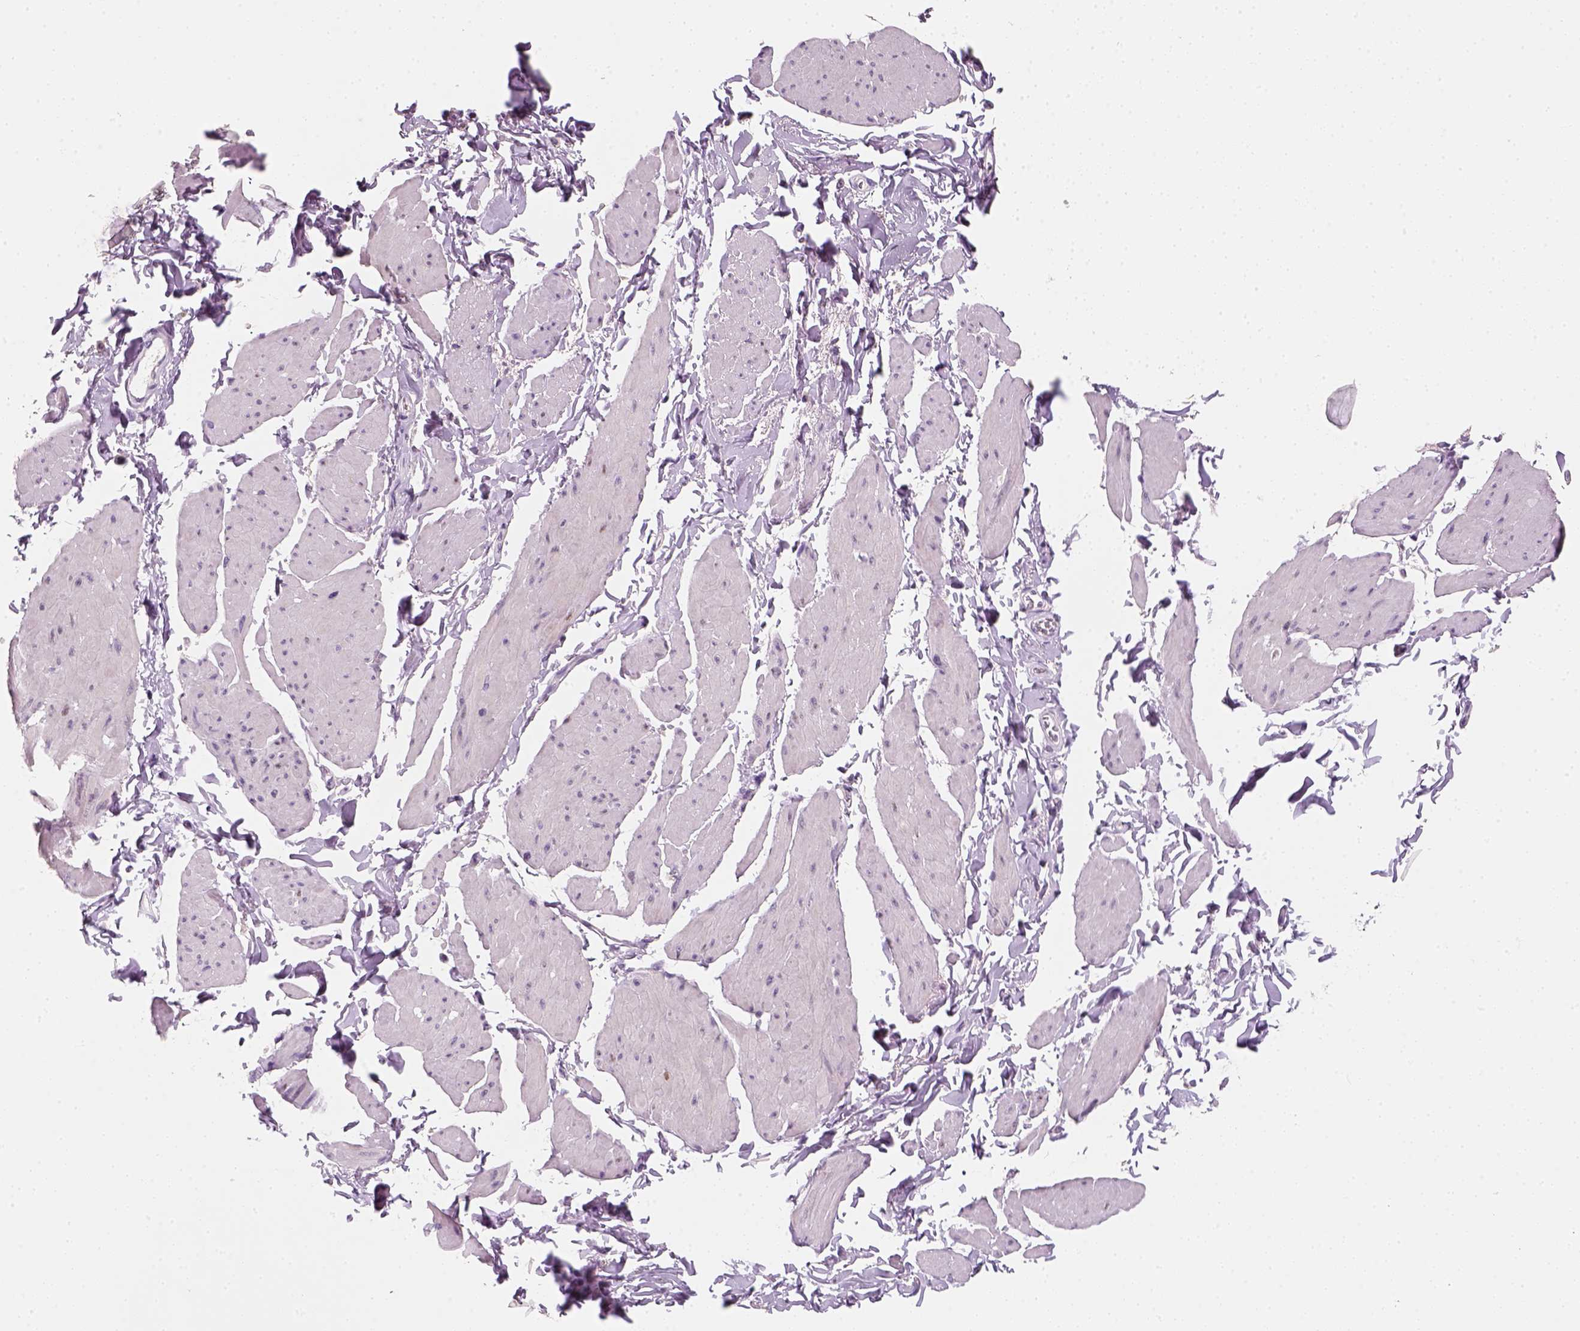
{"staining": {"intensity": "negative", "quantity": "none", "location": "none"}, "tissue": "smooth muscle", "cell_type": "Smooth muscle cells", "image_type": "normal", "snomed": [{"axis": "morphology", "description": "Normal tissue, NOS"}, {"axis": "topography", "description": "Adipose tissue"}, {"axis": "topography", "description": "Smooth muscle"}, {"axis": "topography", "description": "Peripheral nerve tissue"}], "caption": "This is an immunohistochemistry micrograph of normal smooth muscle. There is no positivity in smooth muscle cells.", "gene": "TP53", "patient": {"sex": "male", "age": 83}}